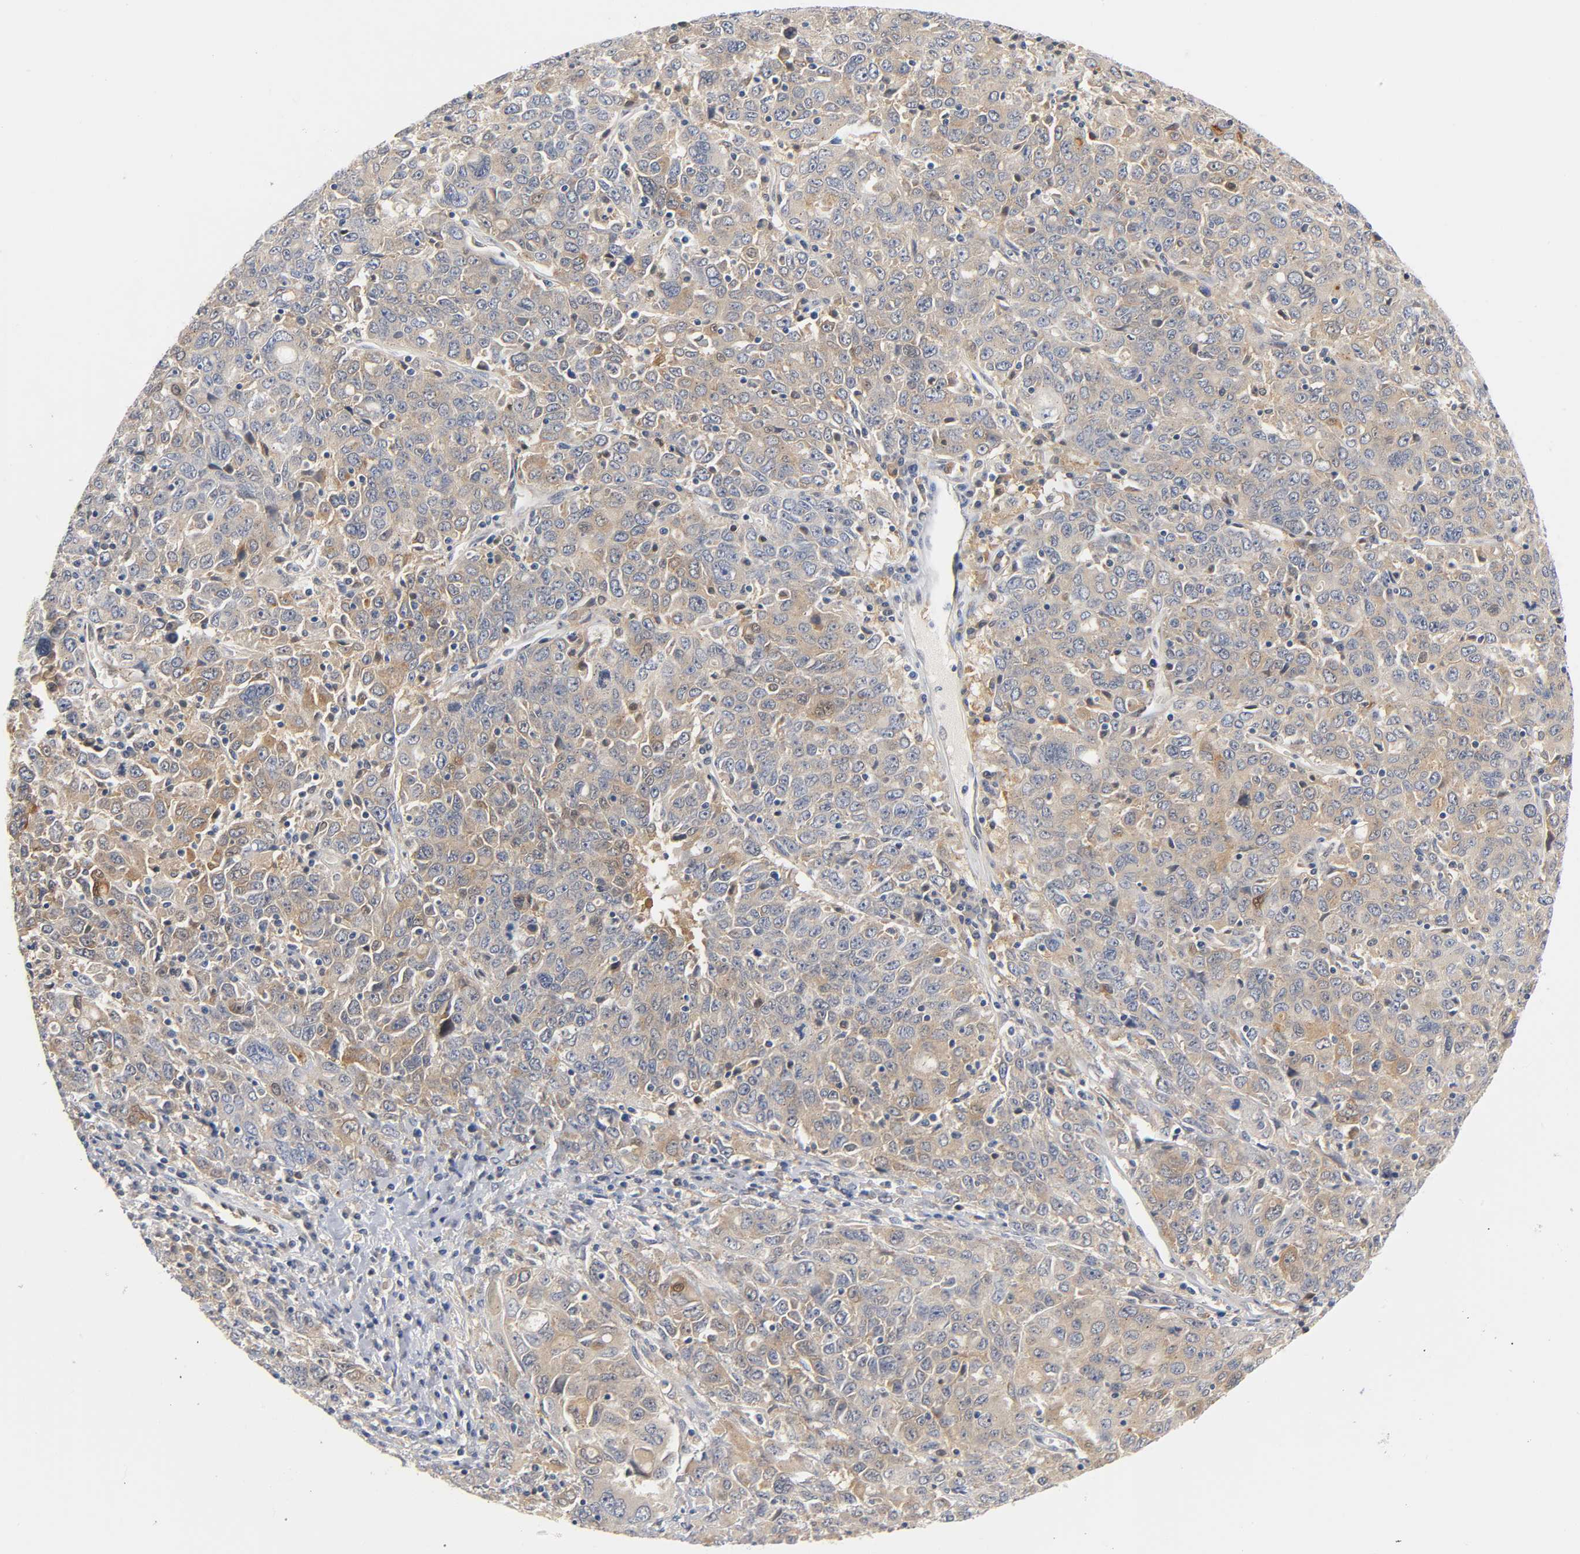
{"staining": {"intensity": "moderate", "quantity": ">75%", "location": "cytoplasmic/membranous"}, "tissue": "ovarian cancer", "cell_type": "Tumor cells", "image_type": "cancer", "snomed": [{"axis": "morphology", "description": "Carcinoma, endometroid"}, {"axis": "topography", "description": "Ovary"}], "caption": "Immunohistochemistry (IHC) staining of ovarian cancer (endometroid carcinoma), which demonstrates medium levels of moderate cytoplasmic/membranous positivity in about >75% of tumor cells indicating moderate cytoplasmic/membranous protein staining. The staining was performed using DAB (brown) for protein detection and nuclei were counterstained in hematoxylin (blue).", "gene": "FYN", "patient": {"sex": "female", "age": 62}}